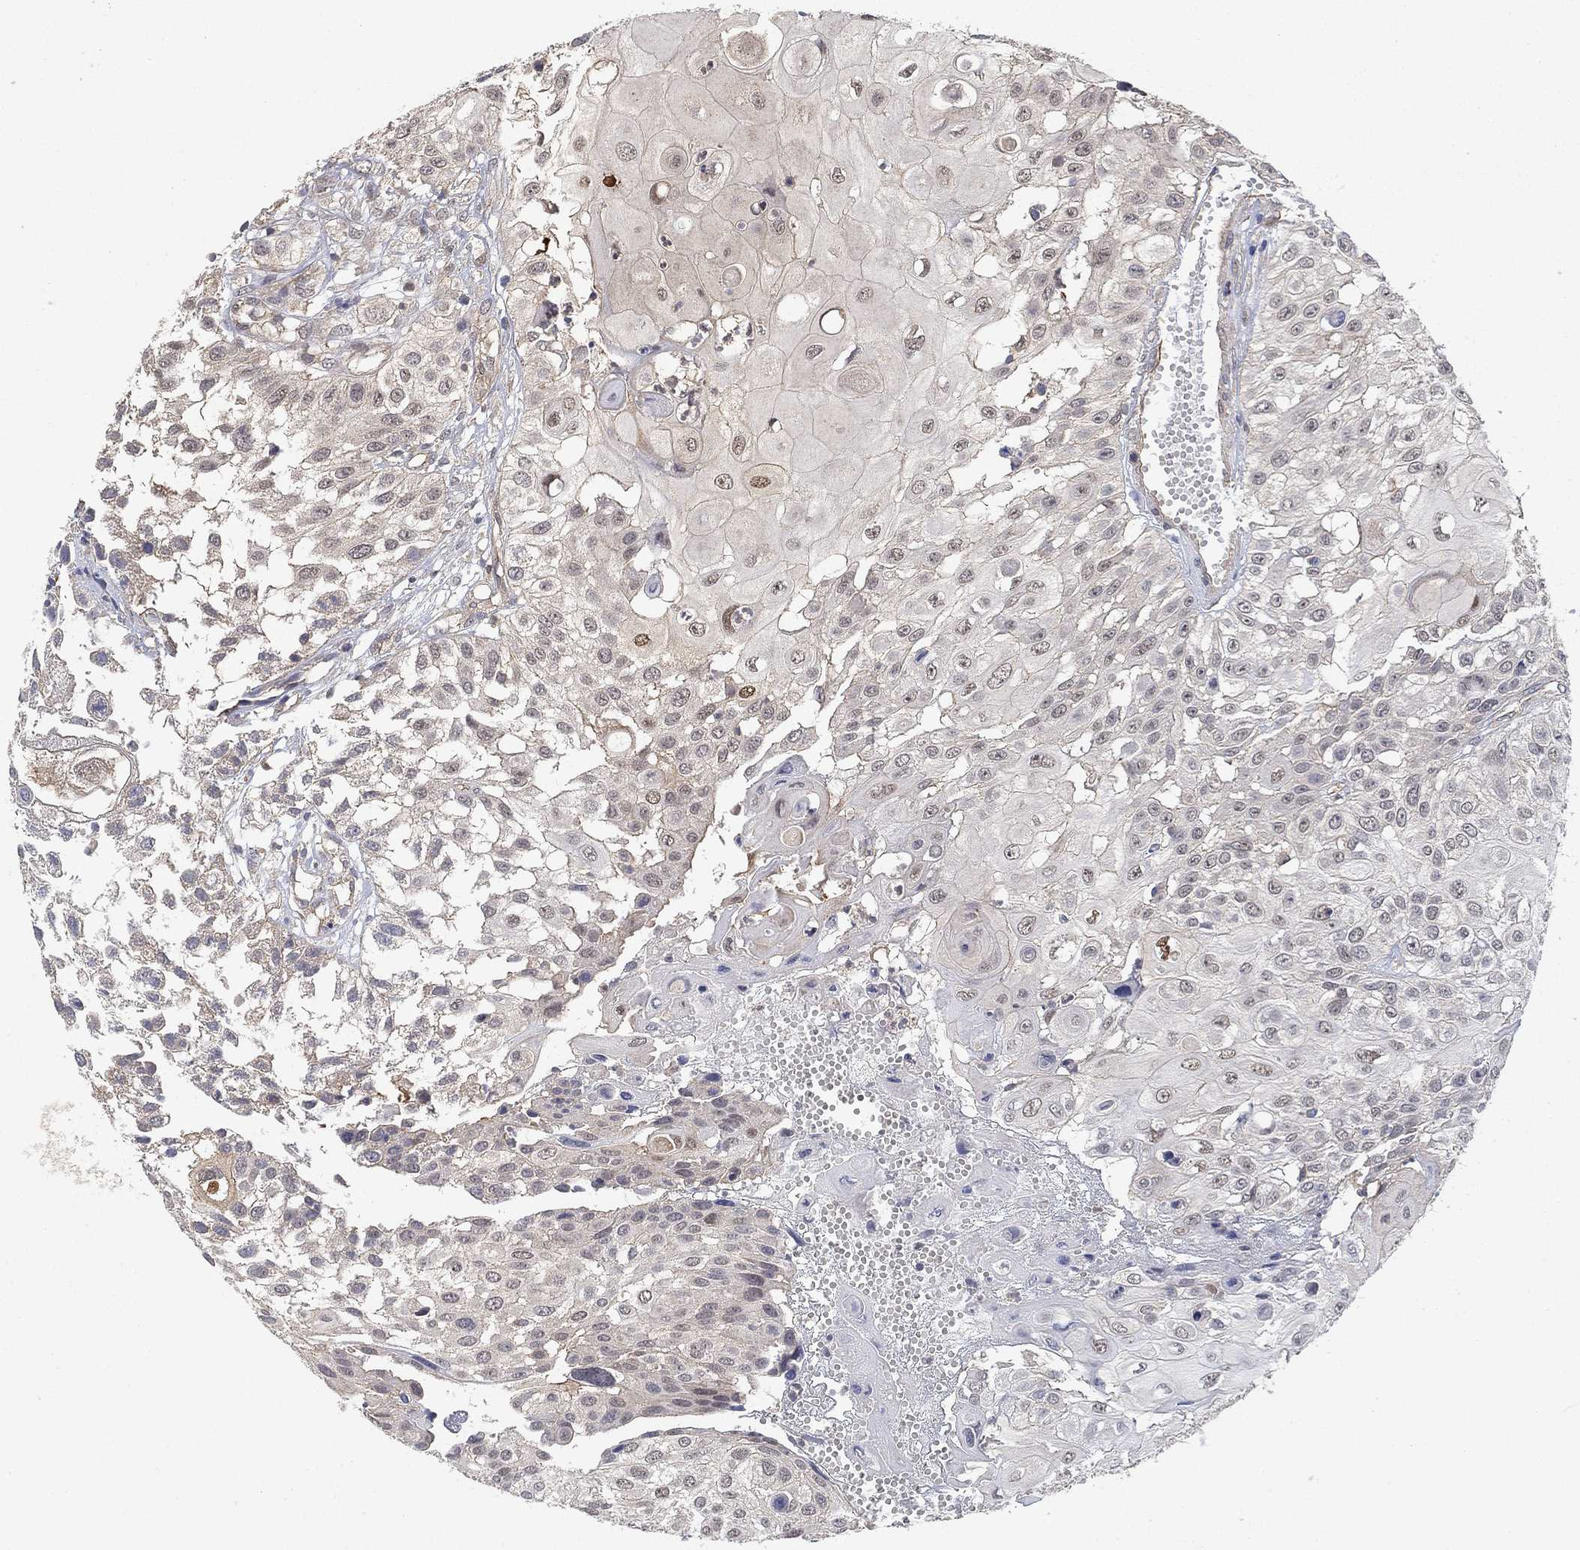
{"staining": {"intensity": "negative", "quantity": "none", "location": "none"}, "tissue": "urothelial cancer", "cell_type": "Tumor cells", "image_type": "cancer", "snomed": [{"axis": "morphology", "description": "Urothelial carcinoma, High grade"}, {"axis": "topography", "description": "Urinary bladder"}], "caption": "Immunohistochemistry photomicrograph of human high-grade urothelial carcinoma stained for a protein (brown), which demonstrates no positivity in tumor cells.", "gene": "MCUR1", "patient": {"sex": "female", "age": 79}}